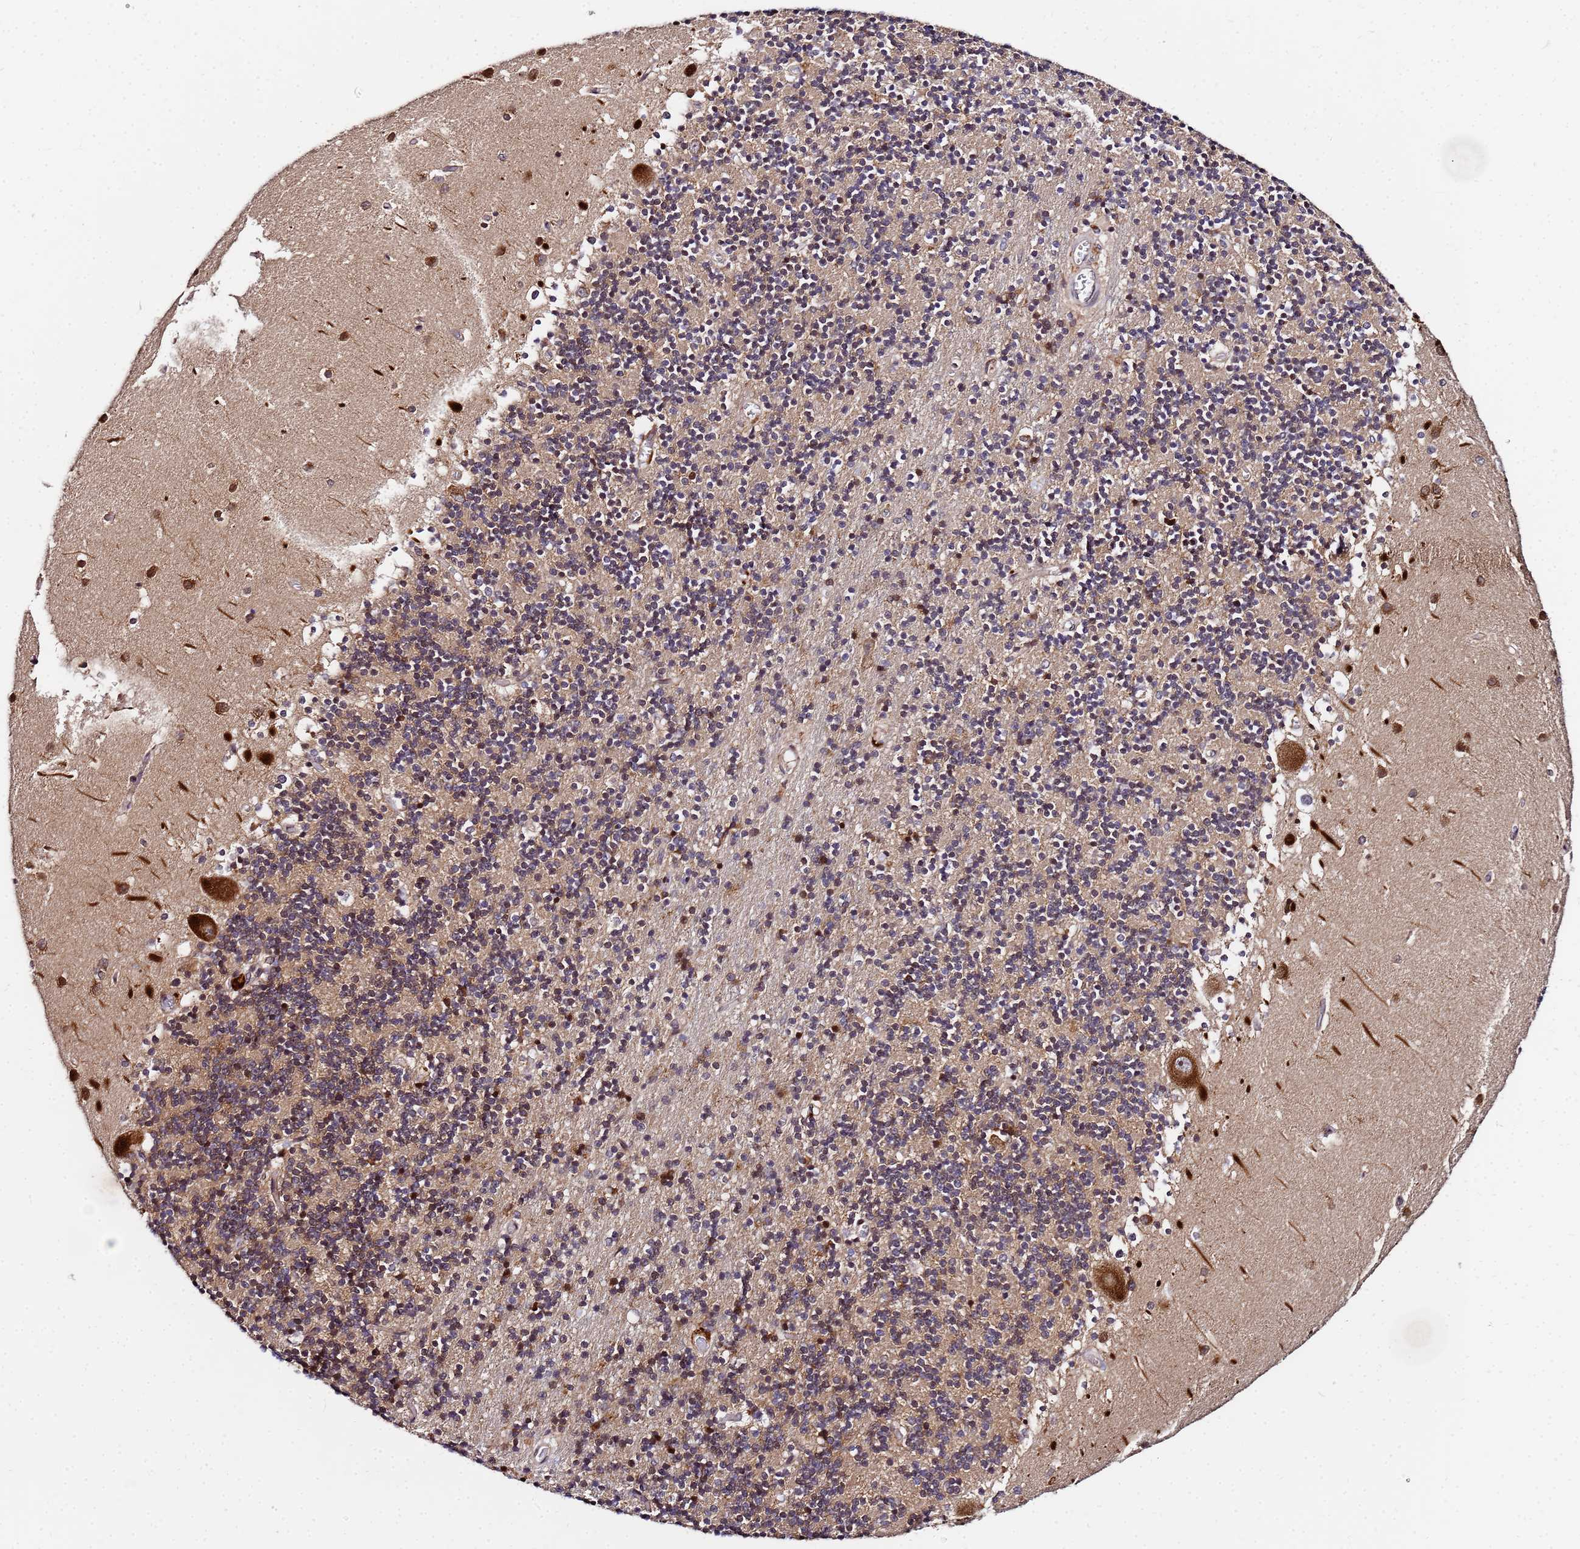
{"staining": {"intensity": "weak", "quantity": "25%-75%", "location": "cytoplasmic/membranous"}, "tissue": "cerebellum", "cell_type": "Cells in granular layer", "image_type": "normal", "snomed": [{"axis": "morphology", "description": "Normal tissue, NOS"}, {"axis": "topography", "description": "Cerebellum"}], "caption": "Human cerebellum stained for a protein (brown) exhibits weak cytoplasmic/membranous positive expression in about 25%-75% of cells in granular layer.", "gene": "UNC93B1", "patient": {"sex": "male", "age": 54}}